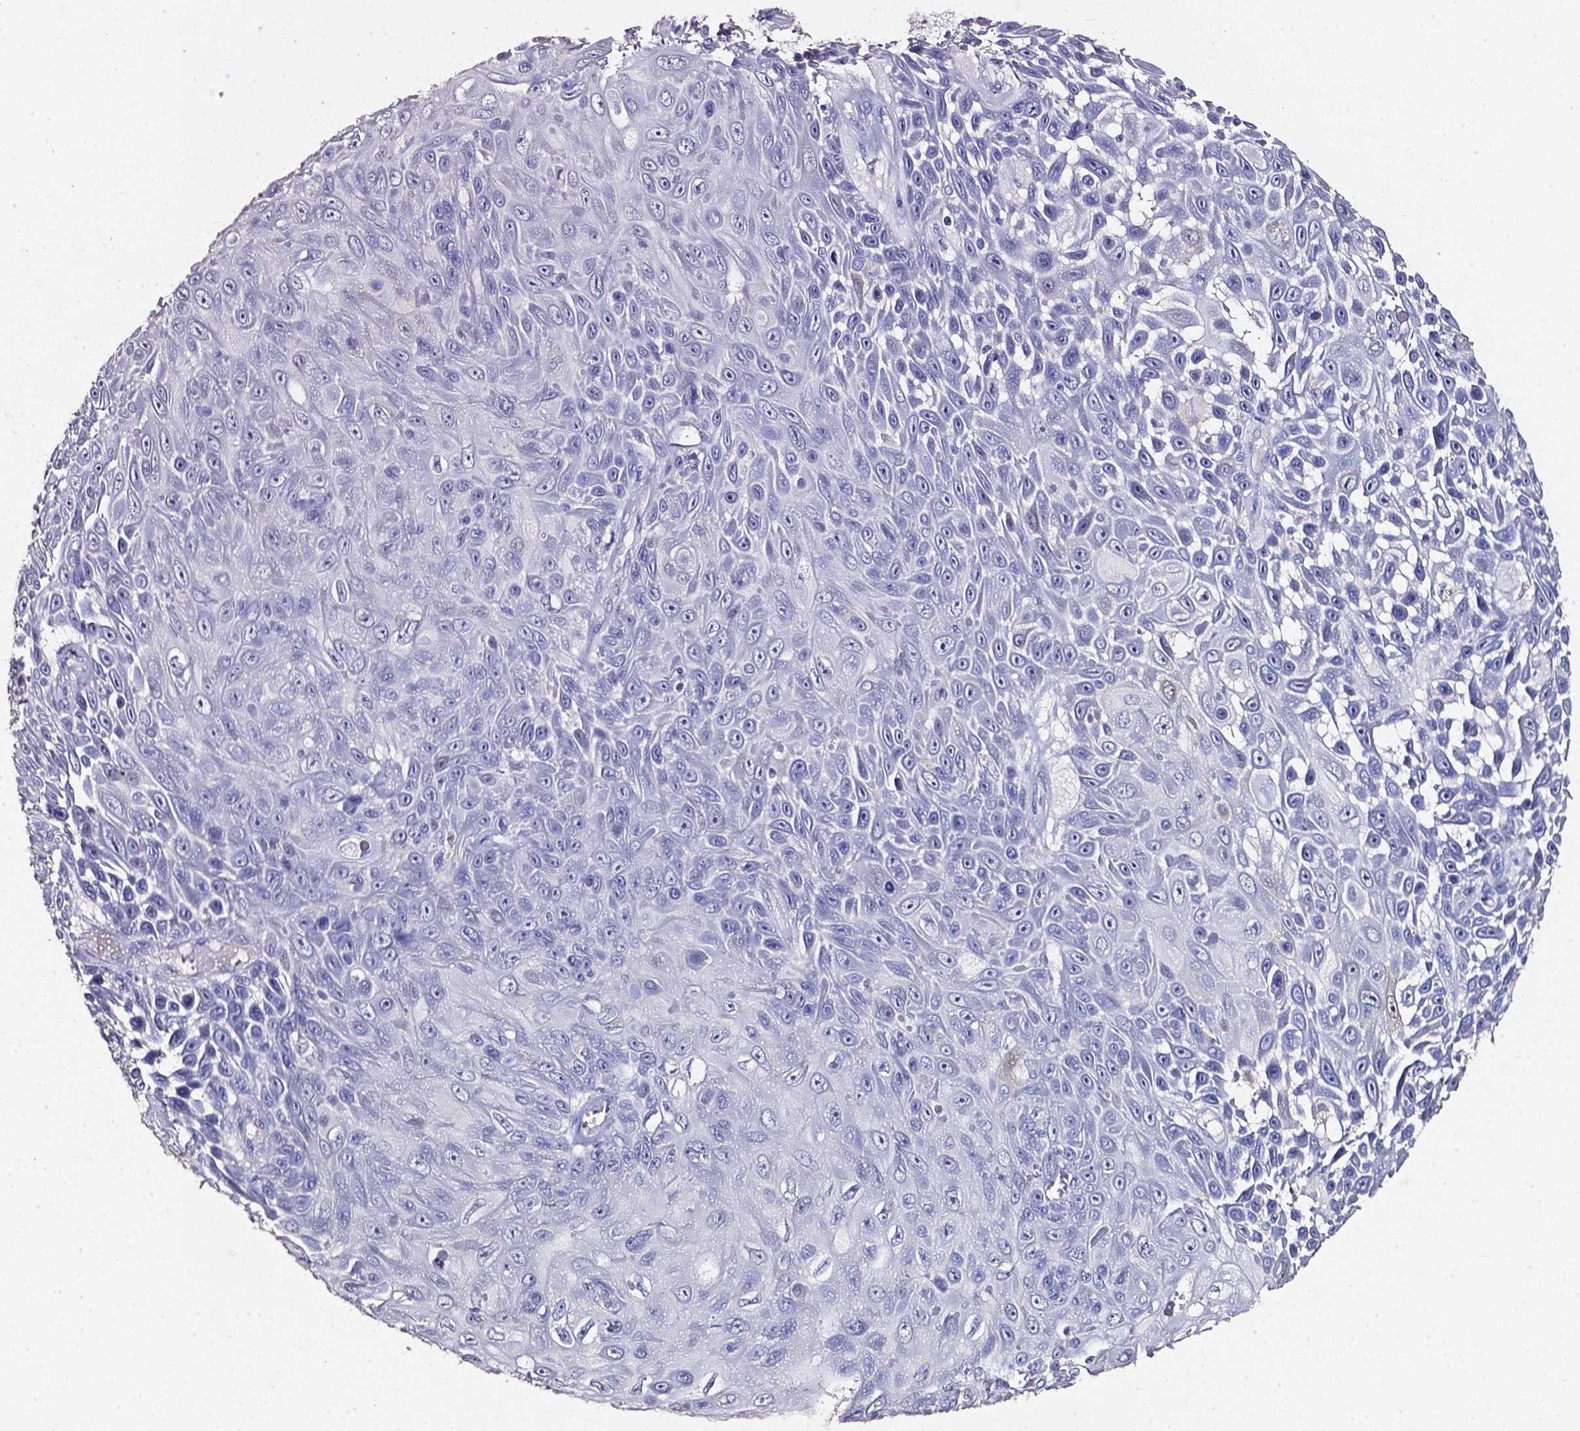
{"staining": {"intensity": "negative", "quantity": "none", "location": "none"}, "tissue": "skin cancer", "cell_type": "Tumor cells", "image_type": "cancer", "snomed": [{"axis": "morphology", "description": "Squamous cell carcinoma, NOS"}, {"axis": "topography", "description": "Skin"}], "caption": "An IHC image of skin squamous cell carcinoma is shown. There is no staining in tumor cells of skin squamous cell carcinoma.", "gene": "AKR1B10", "patient": {"sex": "male", "age": 82}}